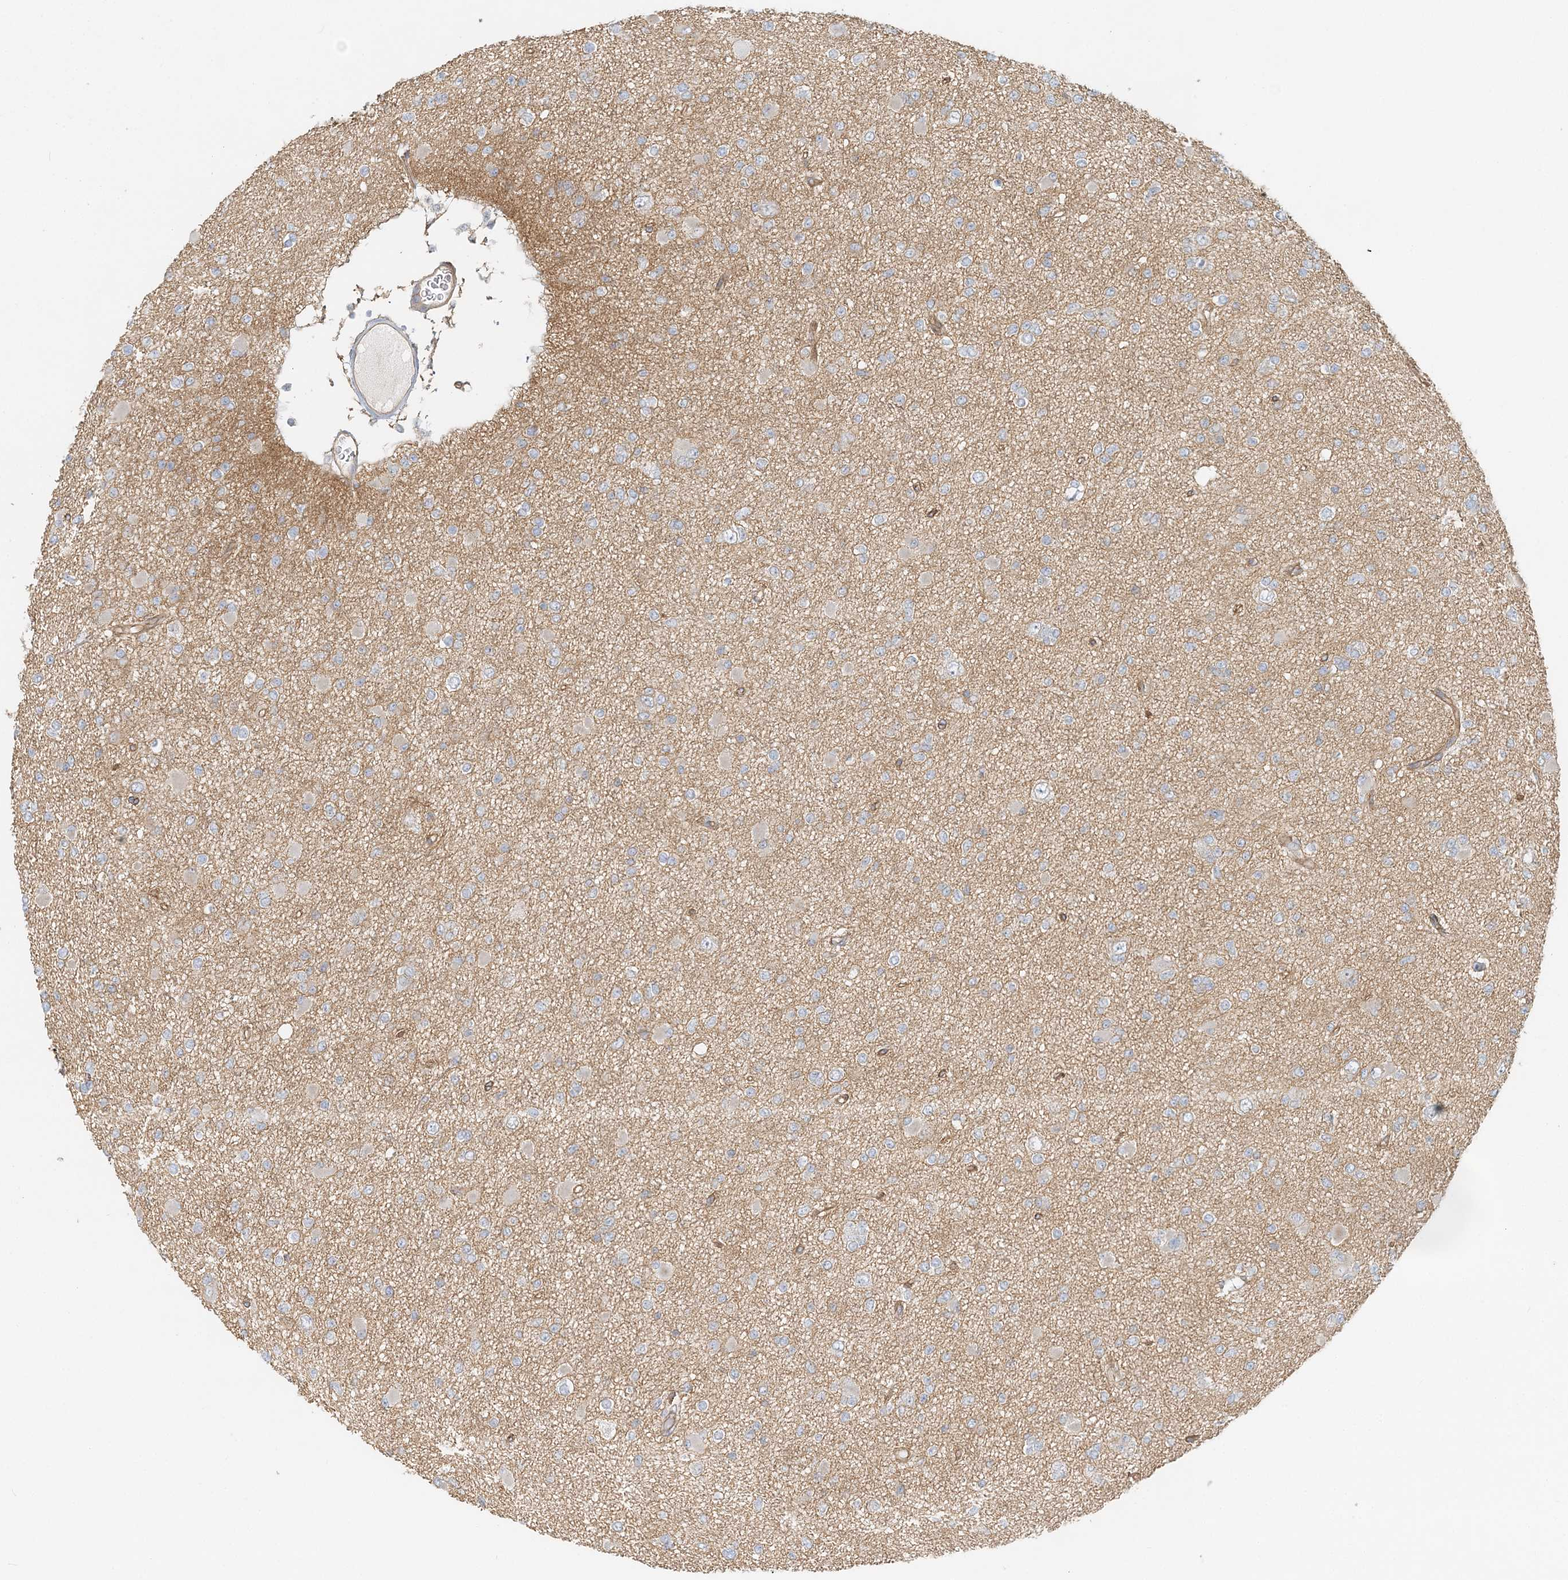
{"staining": {"intensity": "weak", "quantity": "25%-75%", "location": "cytoplasmic/membranous"}, "tissue": "glioma", "cell_type": "Tumor cells", "image_type": "cancer", "snomed": [{"axis": "morphology", "description": "Glioma, malignant, Low grade"}, {"axis": "topography", "description": "Brain"}], "caption": "A brown stain labels weak cytoplasmic/membranous staining of a protein in glioma tumor cells. The staining was performed using DAB (3,3'-diaminobenzidine), with brown indicating positive protein expression. Nuclei are stained blue with hematoxylin.", "gene": "DNAH1", "patient": {"sex": "female", "age": 22}}